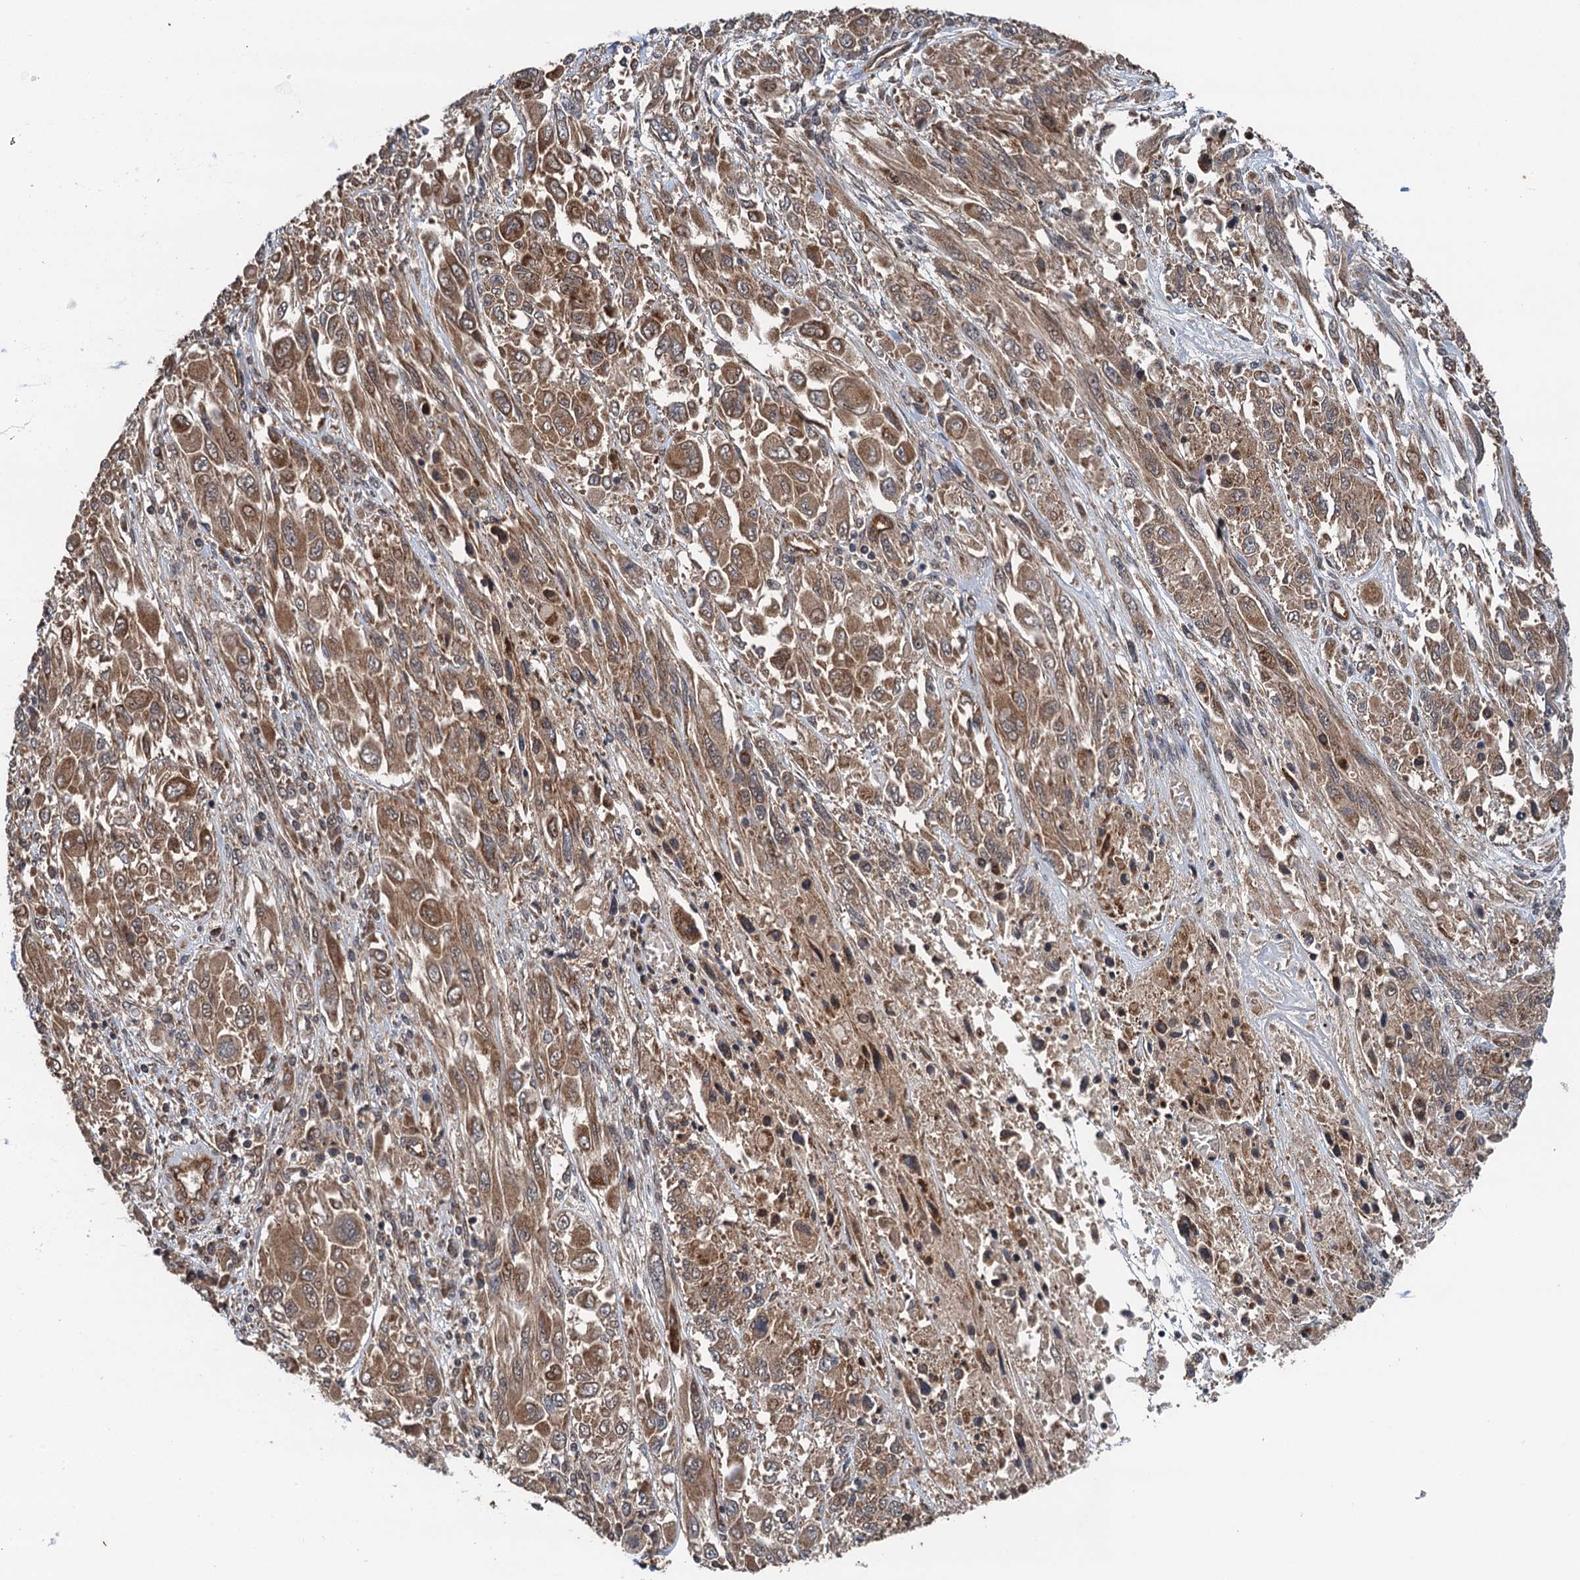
{"staining": {"intensity": "moderate", "quantity": ">75%", "location": "cytoplasmic/membranous"}, "tissue": "melanoma", "cell_type": "Tumor cells", "image_type": "cancer", "snomed": [{"axis": "morphology", "description": "Malignant melanoma, NOS"}, {"axis": "topography", "description": "Skin"}], "caption": "Melanoma was stained to show a protein in brown. There is medium levels of moderate cytoplasmic/membranous positivity in about >75% of tumor cells. Immunohistochemistry stains the protein in brown and the nuclei are stained blue.", "gene": "NLRP10", "patient": {"sex": "female", "age": 91}}